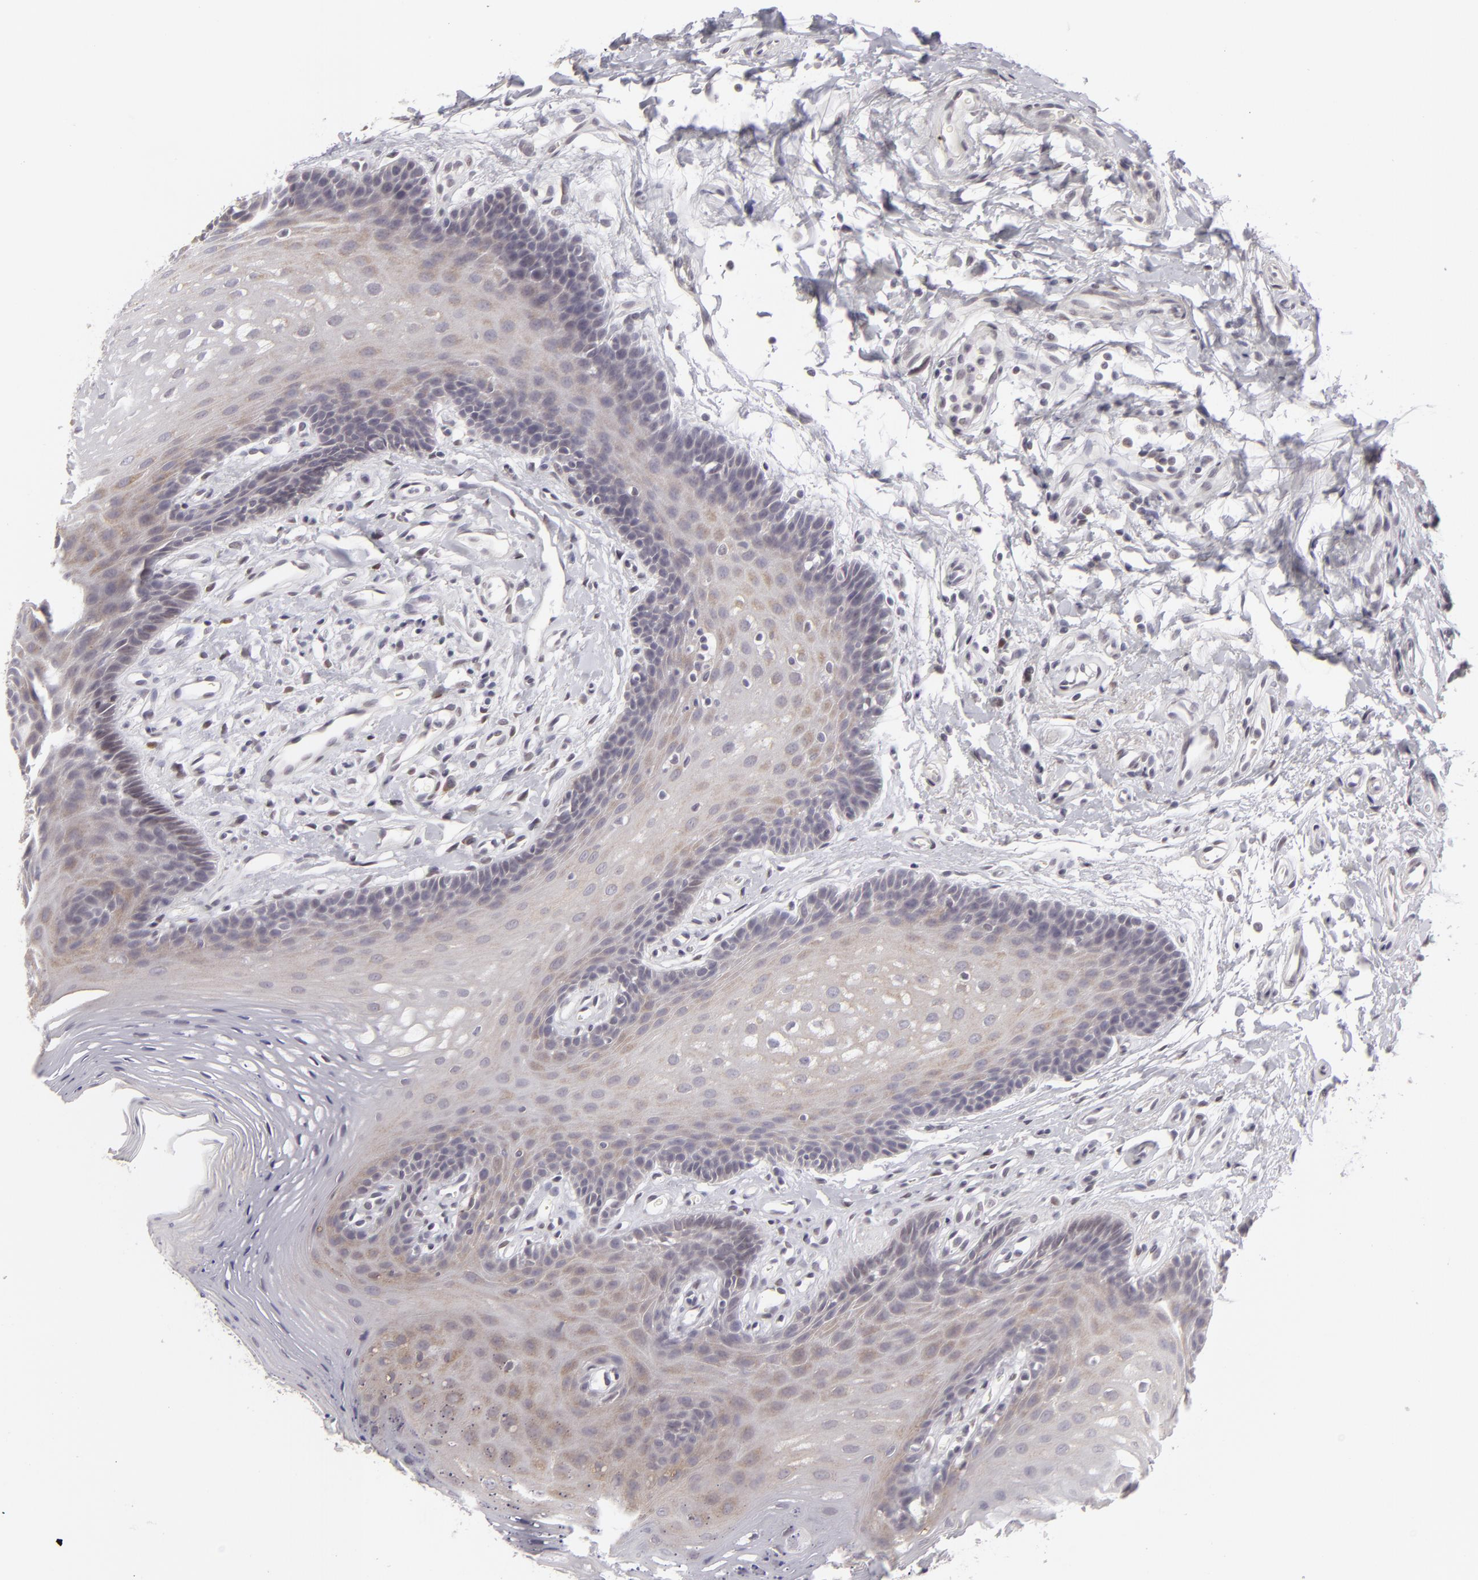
{"staining": {"intensity": "weak", "quantity": "<25%", "location": "cytoplasmic/membranous"}, "tissue": "oral mucosa", "cell_type": "Squamous epithelial cells", "image_type": "normal", "snomed": [{"axis": "morphology", "description": "Normal tissue, NOS"}, {"axis": "topography", "description": "Oral tissue"}], "caption": "Protein analysis of normal oral mucosa demonstrates no significant expression in squamous epithelial cells. (Brightfield microscopy of DAB immunohistochemistry at high magnification).", "gene": "SIX1", "patient": {"sex": "male", "age": 62}}